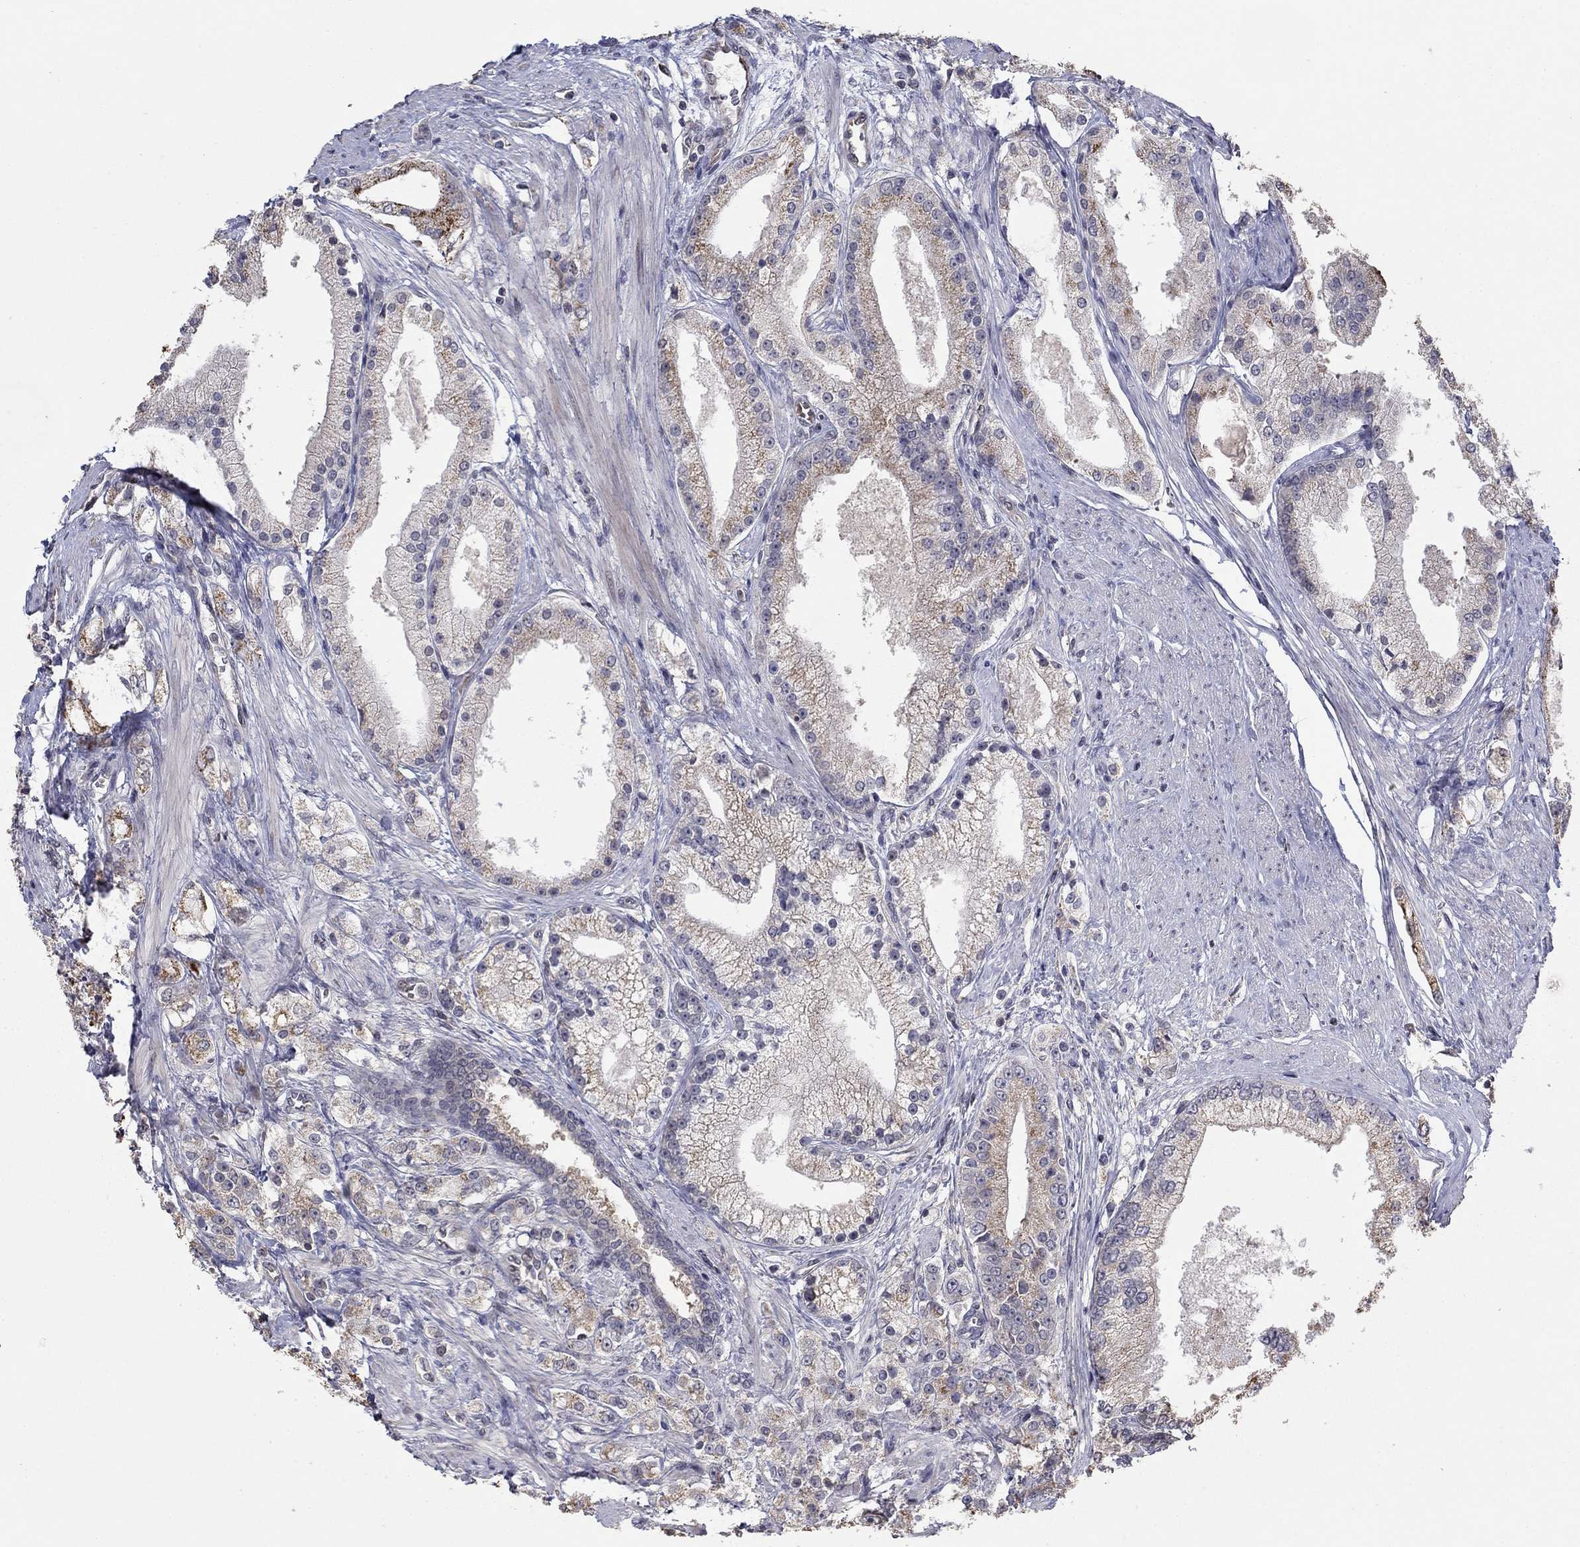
{"staining": {"intensity": "strong", "quantity": "<25%", "location": "cytoplasmic/membranous"}, "tissue": "prostate cancer", "cell_type": "Tumor cells", "image_type": "cancer", "snomed": [{"axis": "morphology", "description": "Adenocarcinoma, NOS"}, {"axis": "topography", "description": "Prostate and seminal vesicle, NOS"}, {"axis": "topography", "description": "Prostate"}], "caption": "Human adenocarcinoma (prostate) stained with a protein marker demonstrates strong staining in tumor cells.", "gene": "LPCAT4", "patient": {"sex": "male", "age": 67}}